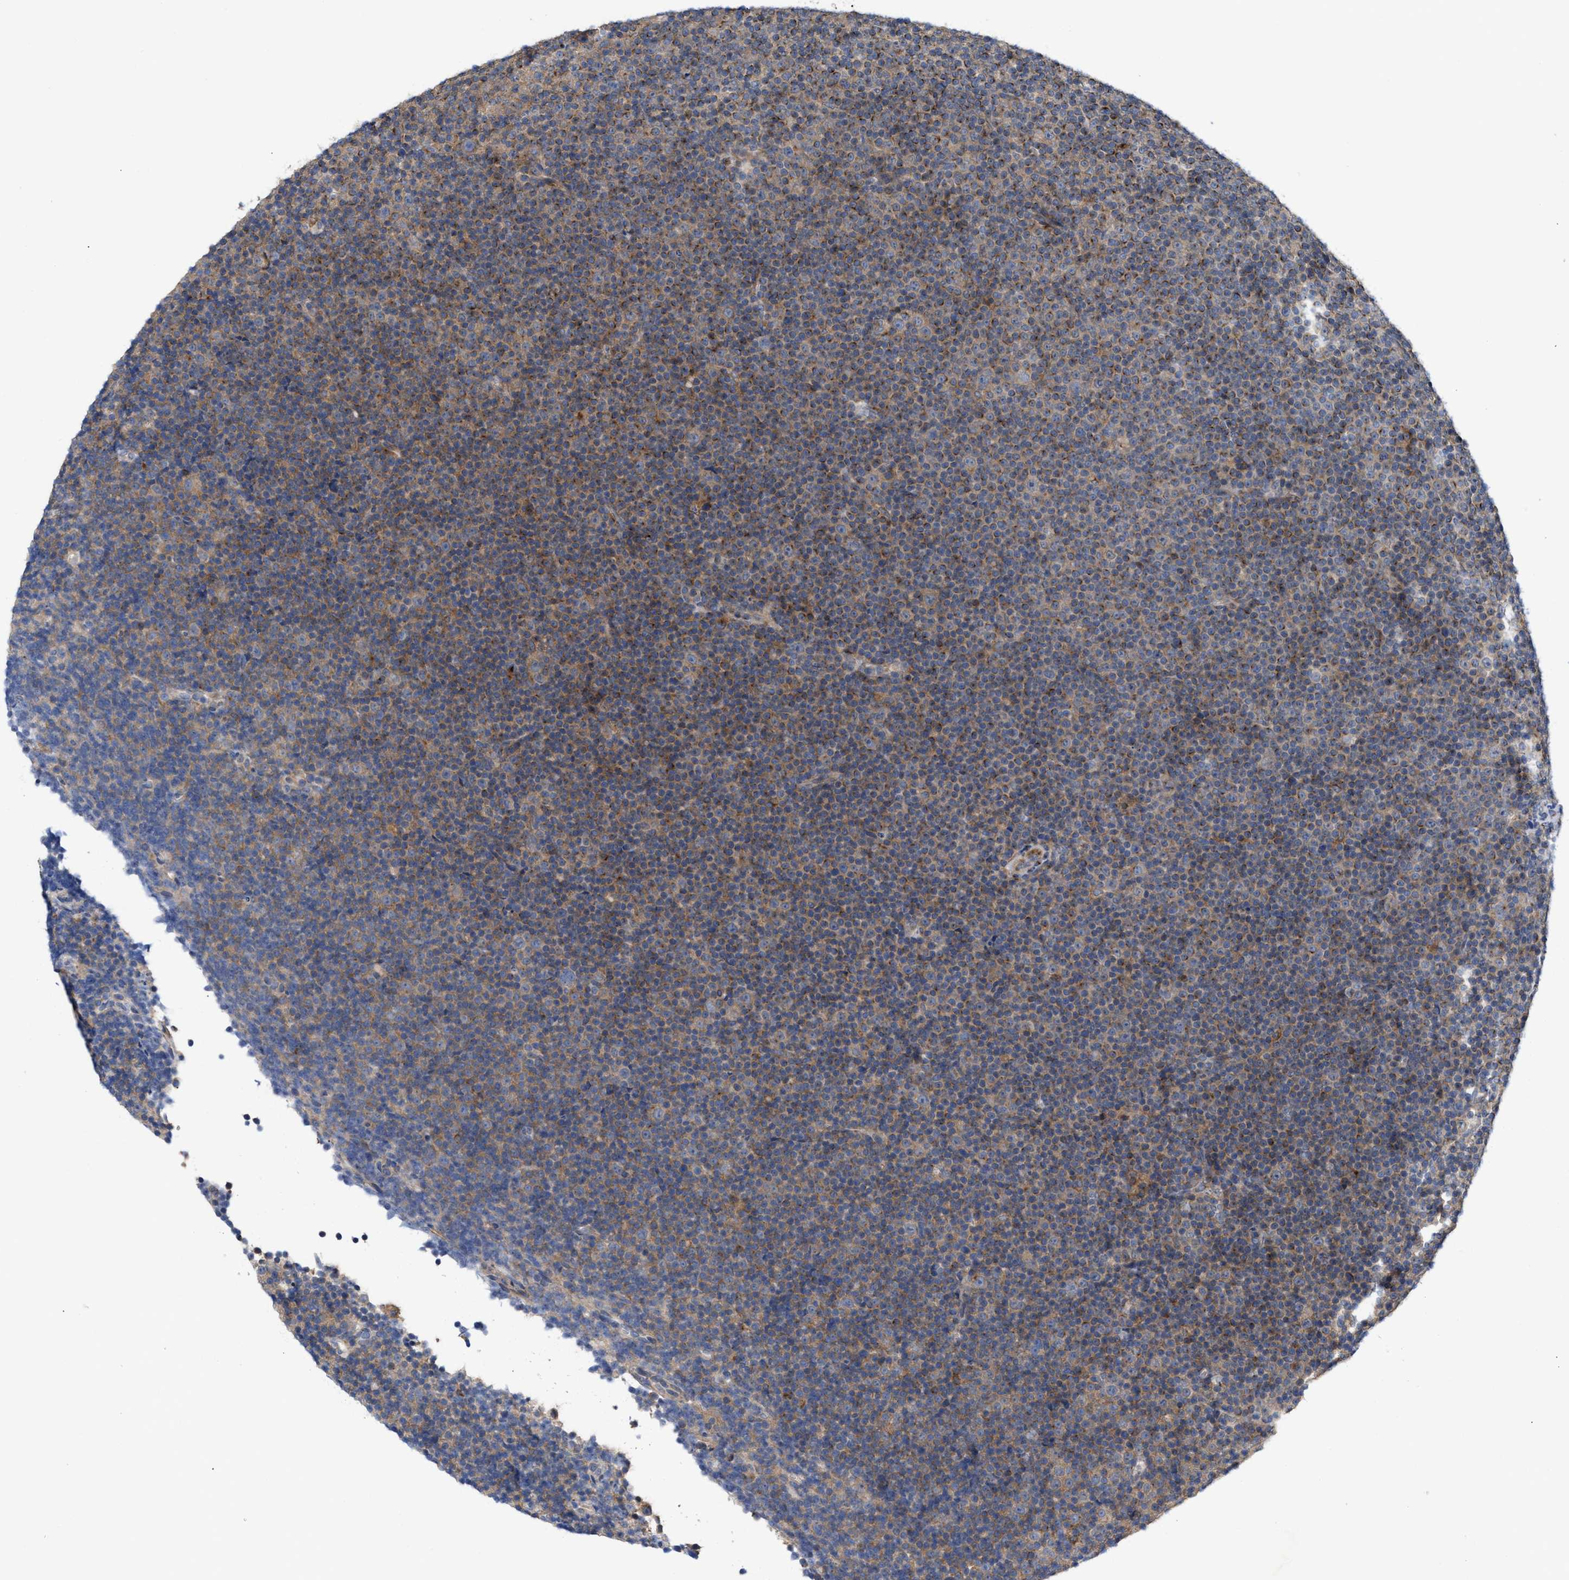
{"staining": {"intensity": "moderate", "quantity": ">75%", "location": "cytoplasmic/membranous"}, "tissue": "lymphoma", "cell_type": "Tumor cells", "image_type": "cancer", "snomed": [{"axis": "morphology", "description": "Malignant lymphoma, non-Hodgkin's type, Low grade"}, {"axis": "topography", "description": "Lymph node"}], "caption": "Protein expression analysis of human malignant lymphoma, non-Hodgkin's type (low-grade) reveals moderate cytoplasmic/membranous staining in approximately >75% of tumor cells. The protein is shown in brown color, while the nuclei are stained blue.", "gene": "BBLN", "patient": {"sex": "female", "age": 67}}